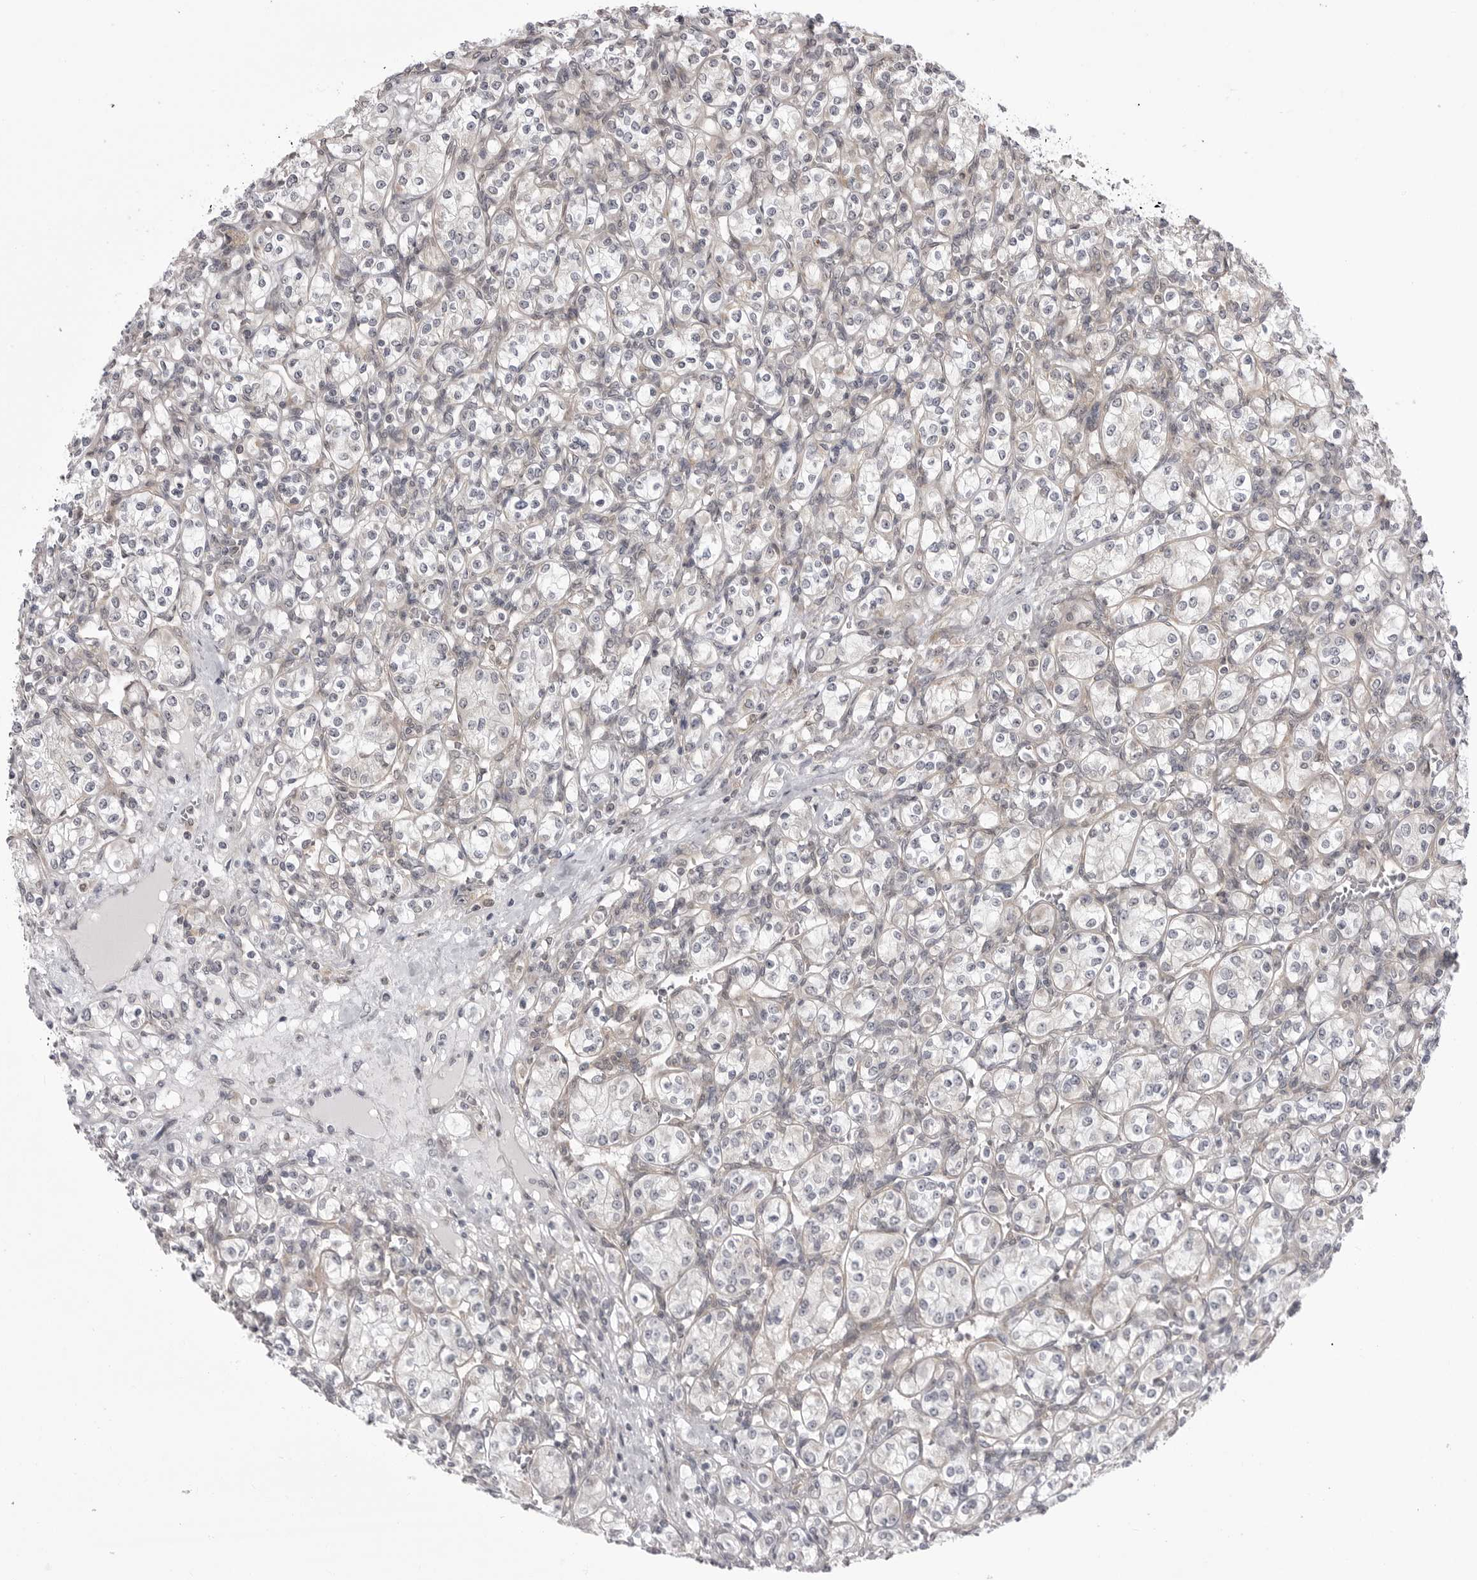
{"staining": {"intensity": "negative", "quantity": "none", "location": "none"}, "tissue": "renal cancer", "cell_type": "Tumor cells", "image_type": "cancer", "snomed": [{"axis": "morphology", "description": "Adenocarcinoma, NOS"}, {"axis": "topography", "description": "Kidney"}], "caption": "IHC of human renal cancer demonstrates no expression in tumor cells.", "gene": "CCDC18", "patient": {"sex": "male", "age": 77}}